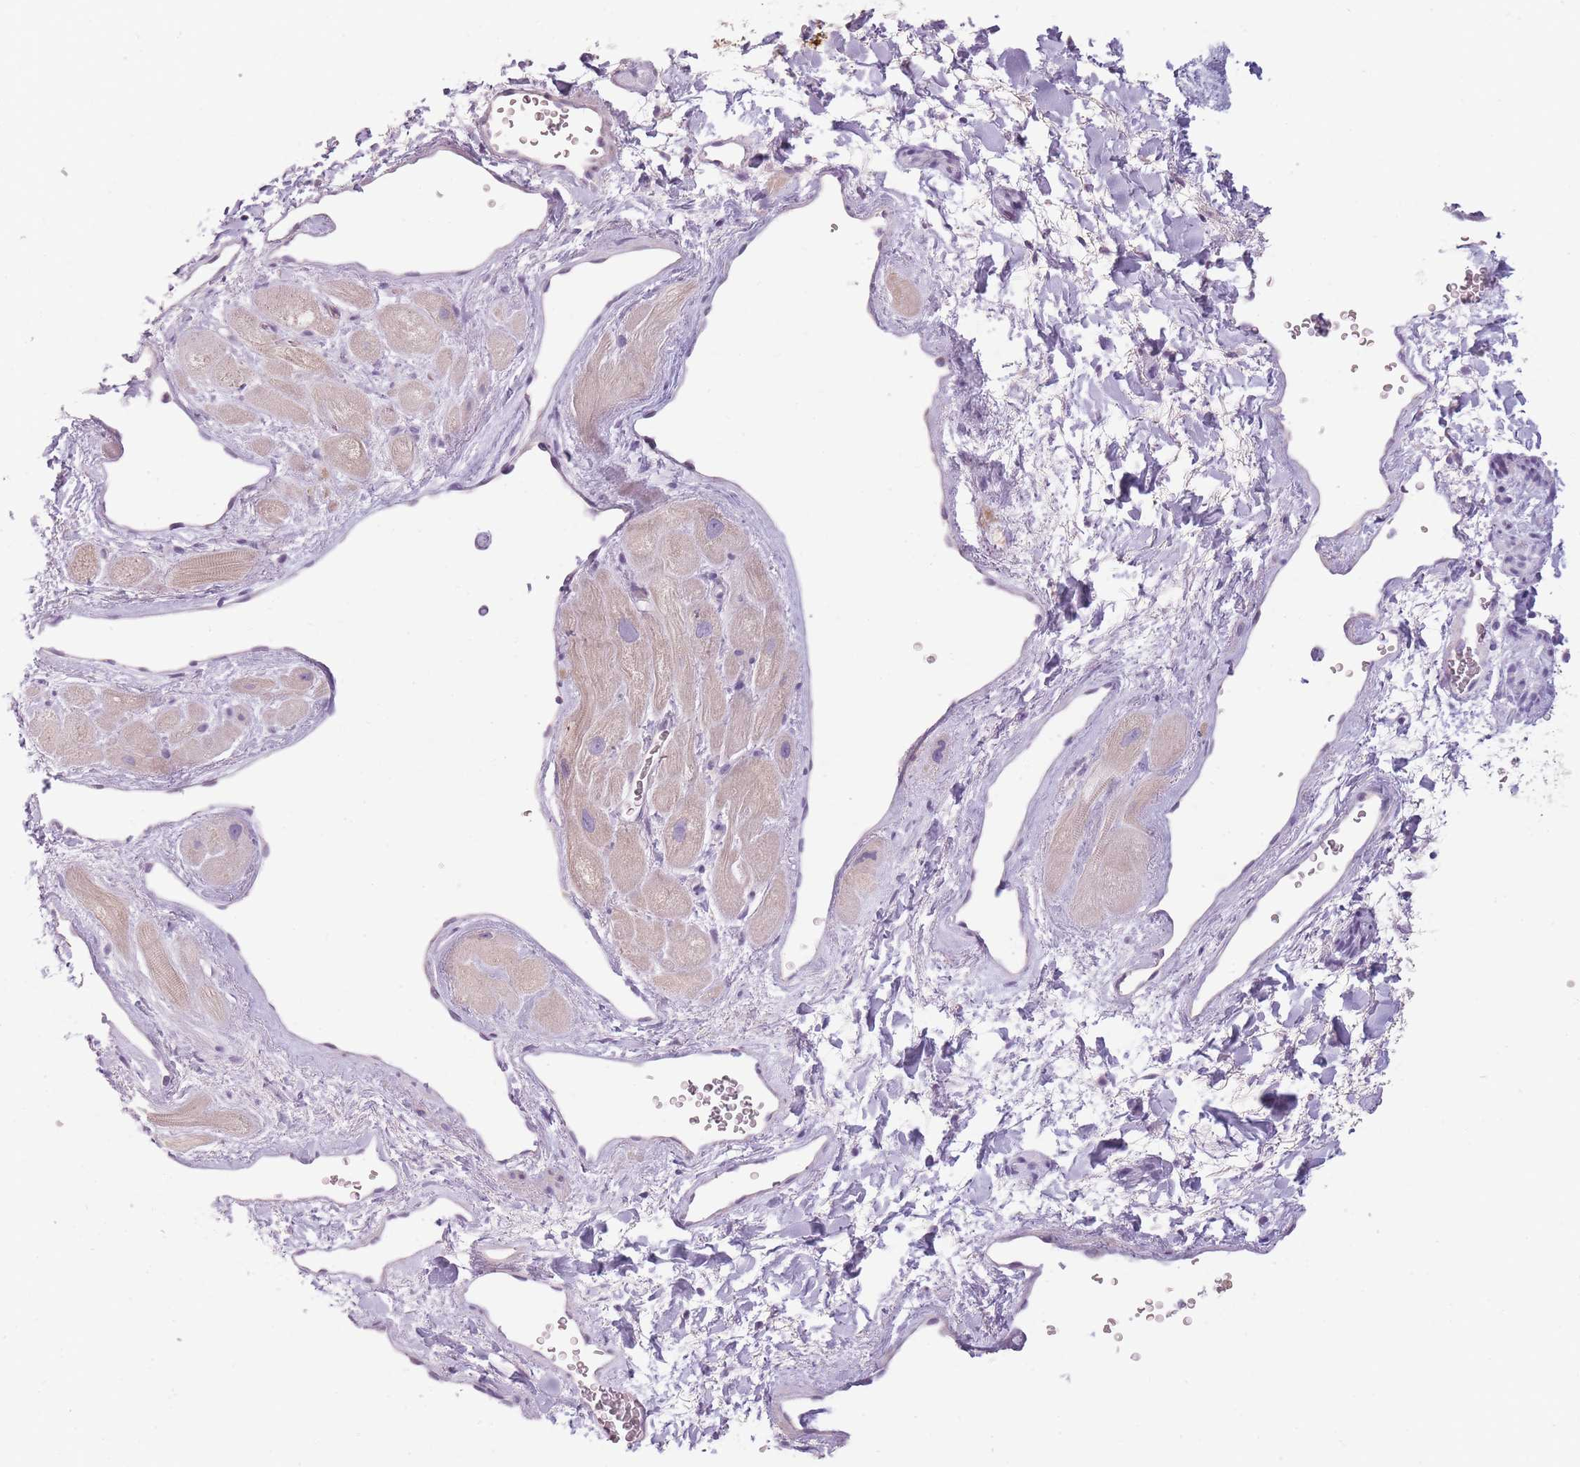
{"staining": {"intensity": "weak", "quantity": ">75%", "location": "cytoplasmic/membranous"}, "tissue": "heart muscle", "cell_type": "Cardiomyocytes", "image_type": "normal", "snomed": [{"axis": "morphology", "description": "Normal tissue, NOS"}, {"axis": "topography", "description": "Heart"}], "caption": "The micrograph exhibits a brown stain indicating the presence of a protein in the cytoplasmic/membranous of cardiomyocytes in heart muscle. (brown staining indicates protein expression, while blue staining denotes nuclei).", "gene": "TMEM236", "patient": {"sex": "male", "age": 49}}